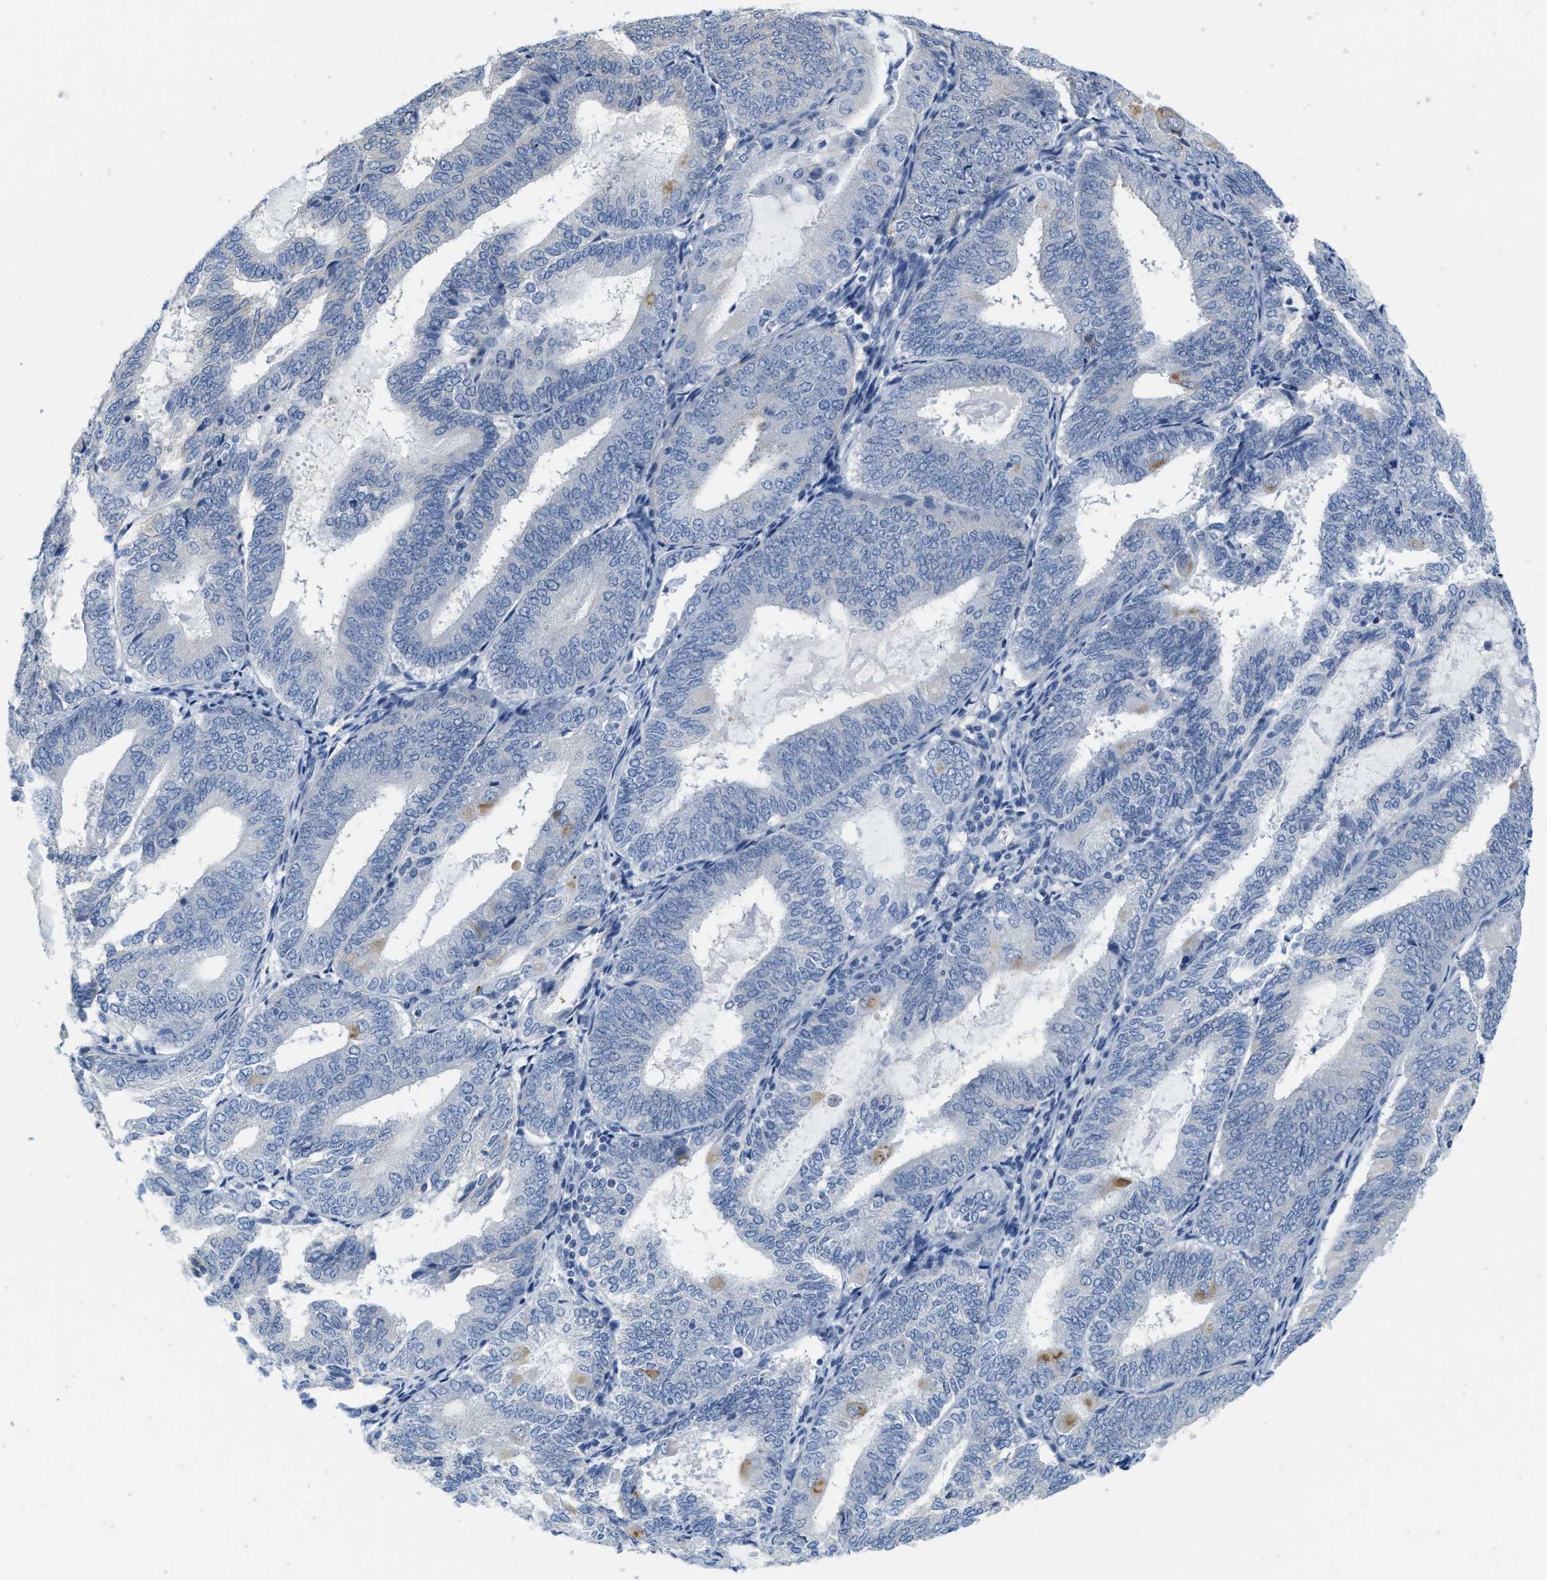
{"staining": {"intensity": "weak", "quantity": "<25%", "location": "cytoplasmic/membranous"}, "tissue": "endometrial cancer", "cell_type": "Tumor cells", "image_type": "cancer", "snomed": [{"axis": "morphology", "description": "Adenocarcinoma, NOS"}, {"axis": "topography", "description": "Endometrium"}], "caption": "High magnification brightfield microscopy of endometrial cancer (adenocarcinoma) stained with DAB (brown) and counterstained with hematoxylin (blue): tumor cells show no significant expression. Nuclei are stained in blue.", "gene": "ABCB11", "patient": {"sex": "female", "age": 81}}